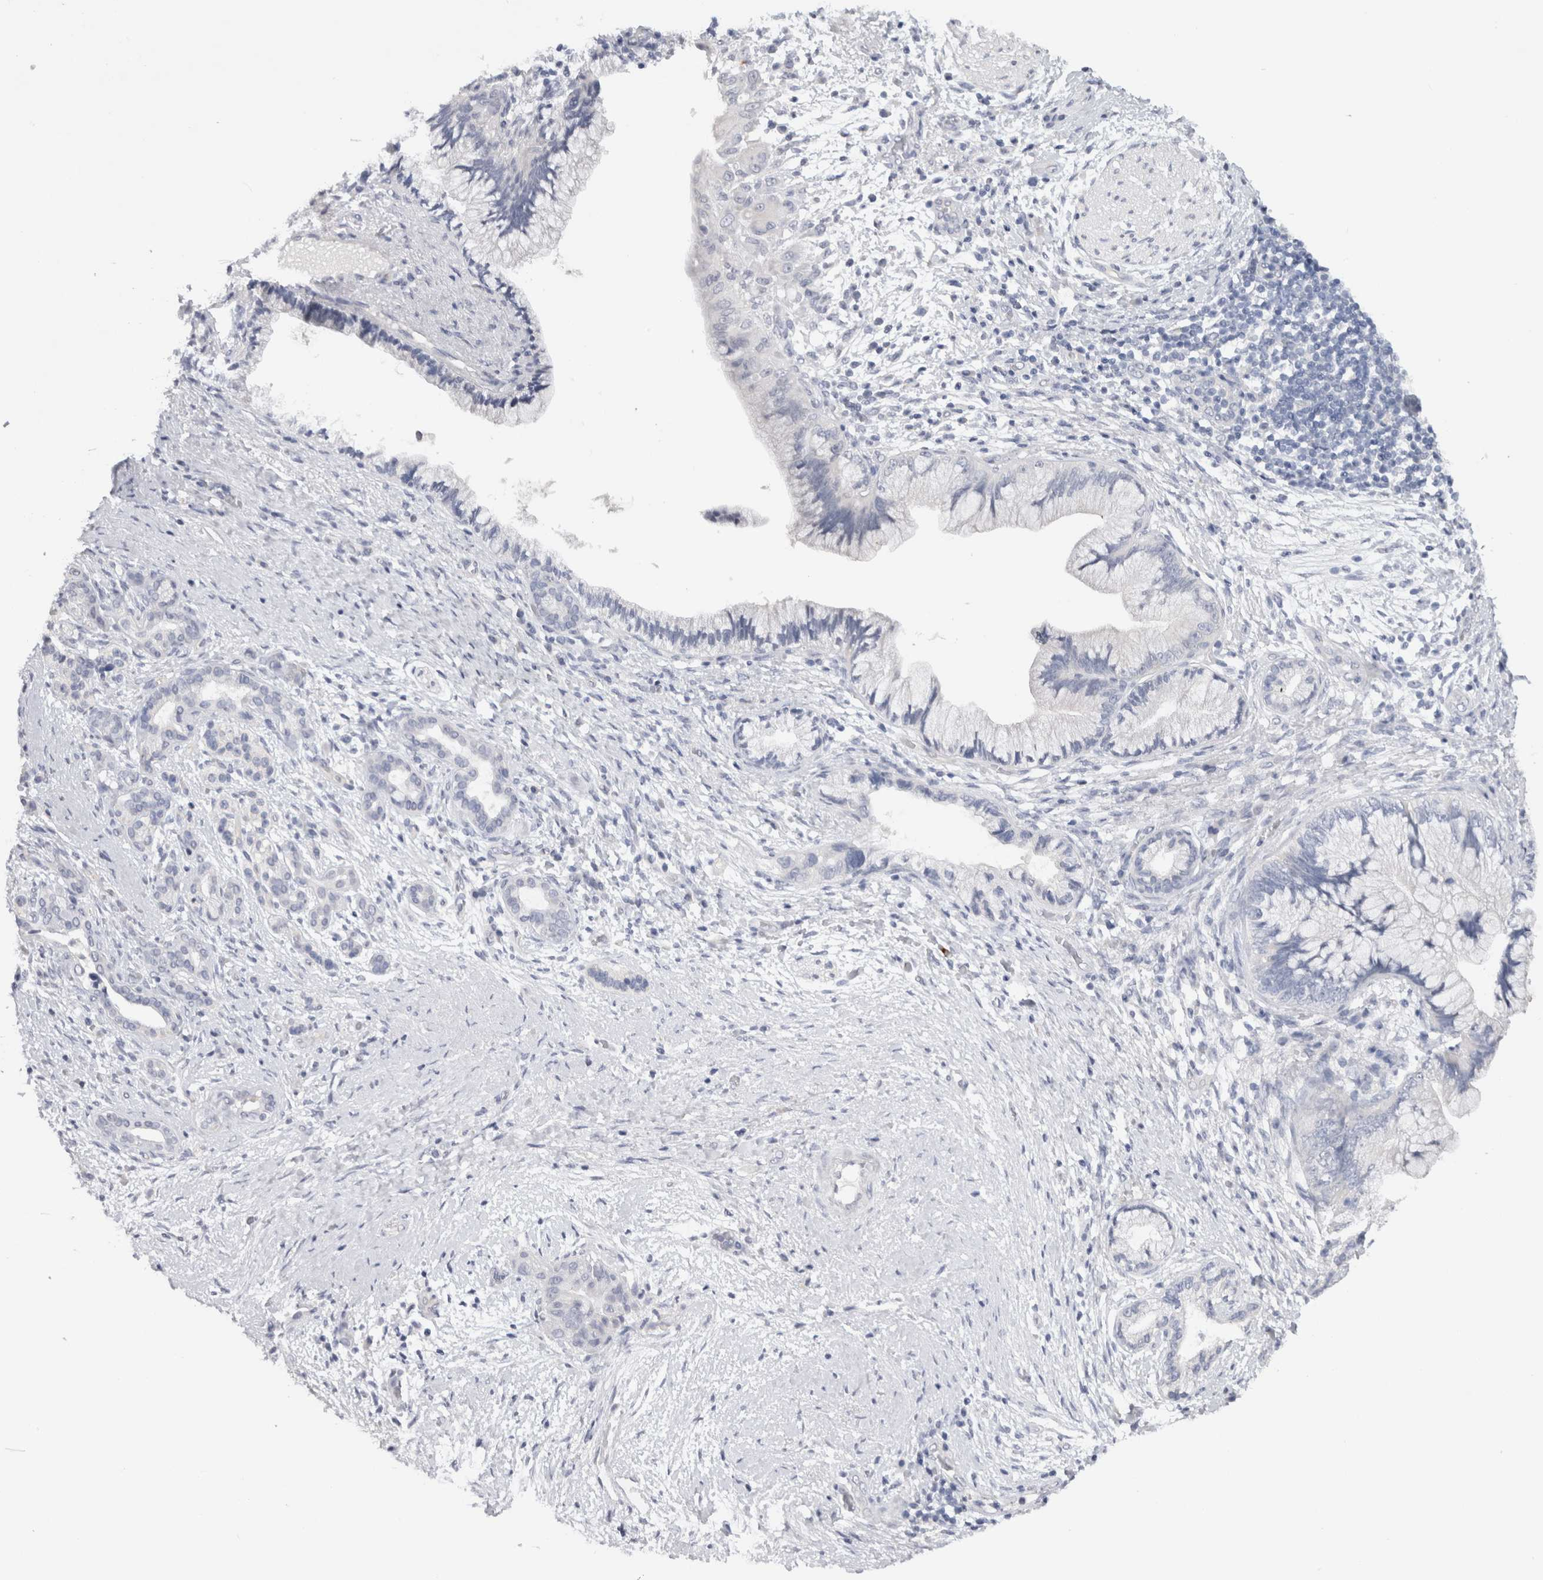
{"staining": {"intensity": "negative", "quantity": "none", "location": "none"}, "tissue": "pancreatic cancer", "cell_type": "Tumor cells", "image_type": "cancer", "snomed": [{"axis": "morphology", "description": "Adenocarcinoma, NOS"}, {"axis": "topography", "description": "Pancreas"}], "caption": "Immunohistochemical staining of human pancreatic cancer reveals no significant staining in tumor cells. Brightfield microscopy of IHC stained with DAB (3,3'-diaminobenzidine) (brown) and hematoxylin (blue), captured at high magnification.", "gene": "TONSL", "patient": {"sex": "male", "age": 59}}